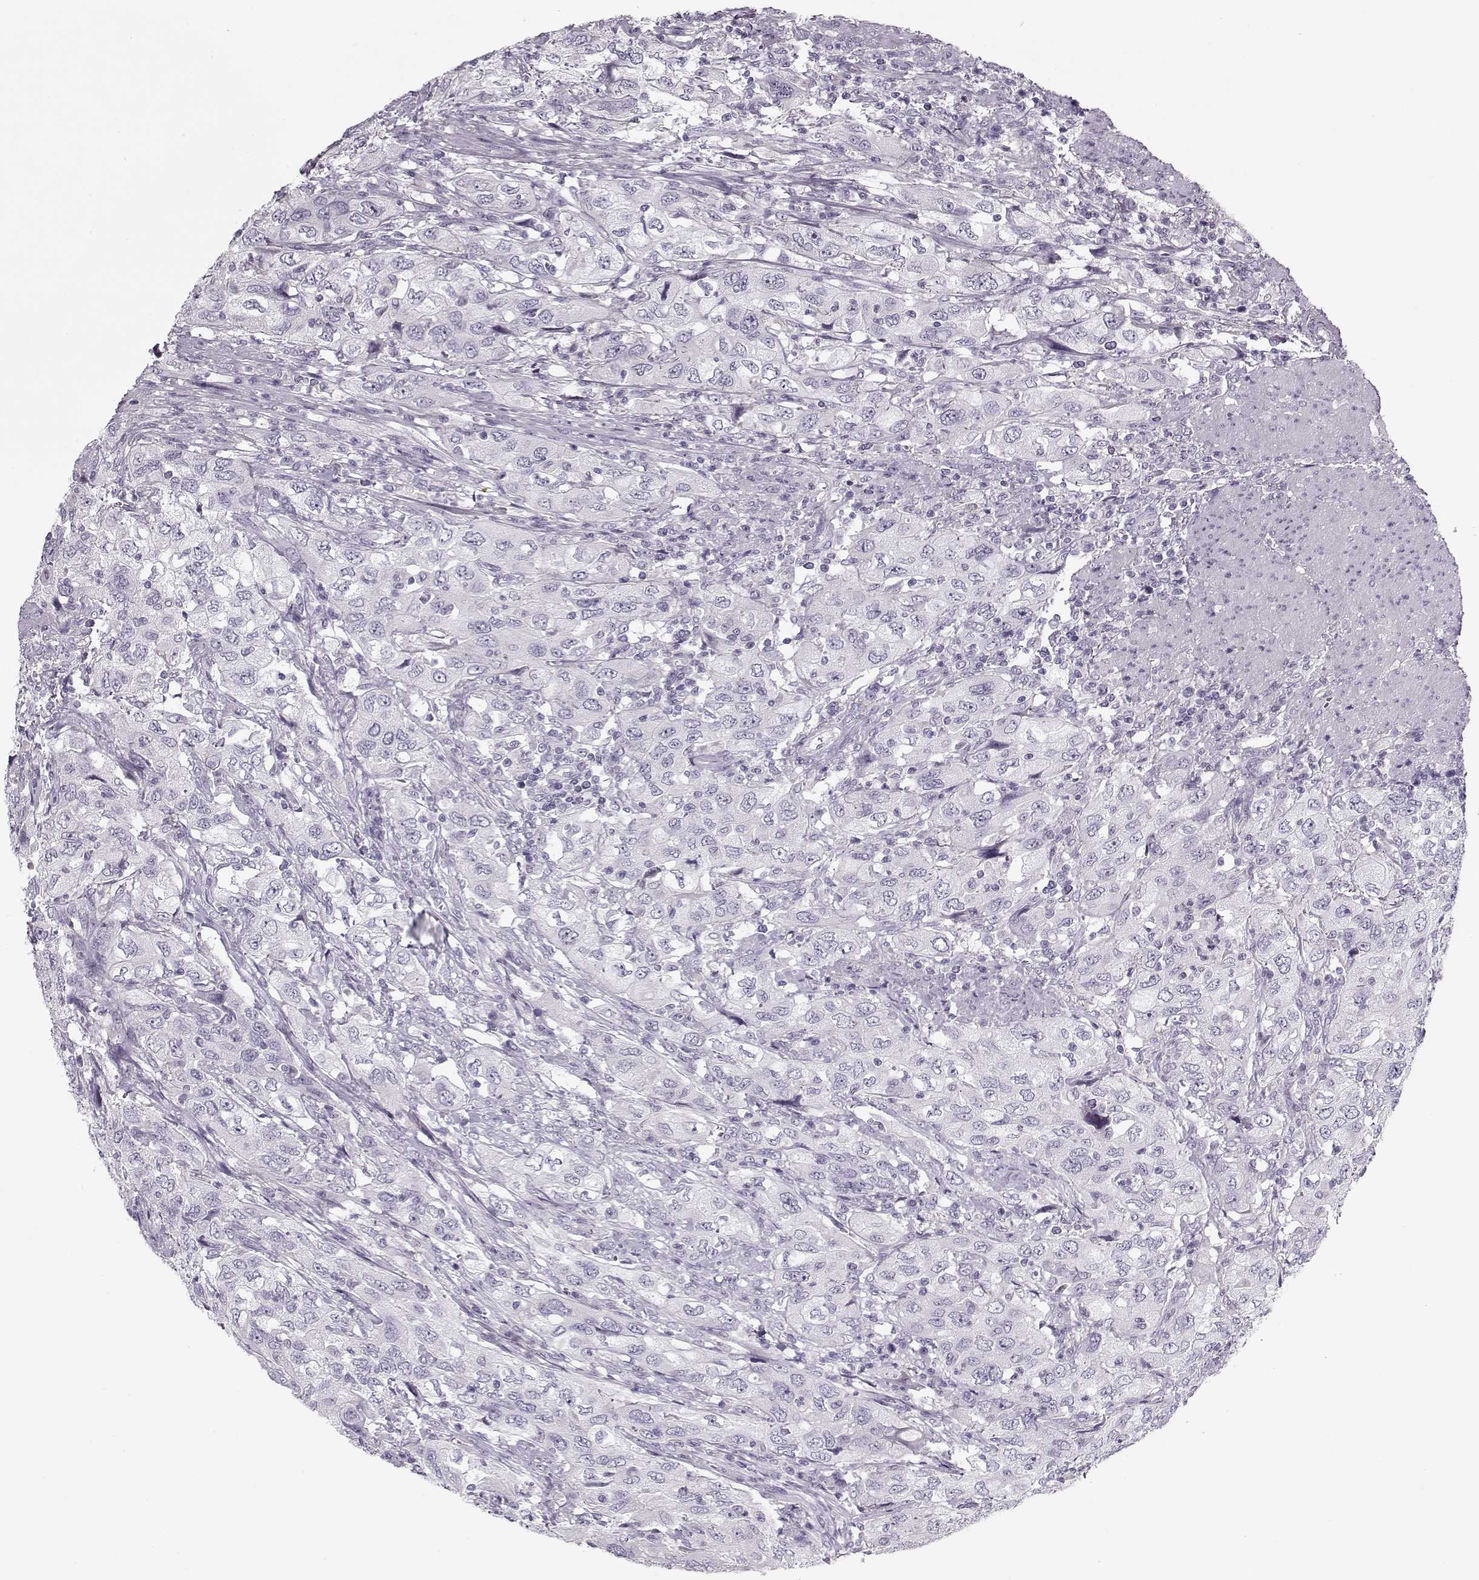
{"staining": {"intensity": "negative", "quantity": "none", "location": "none"}, "tissue": "urothelial cancer", "cell_type": "Tumor cells", "image_type": "cancer", "snomed": [{"axis": "morphology", "description": "Urothelial carcinoma, High grade"}, {"axis": "topography", "description": "Urinary bladder"}], "caption": "Protein analysis of urothelial cancer reveals no significant expression in tumor cells.", "gene": "PNMT", "patient": {"sex": "male", "age": 76}}